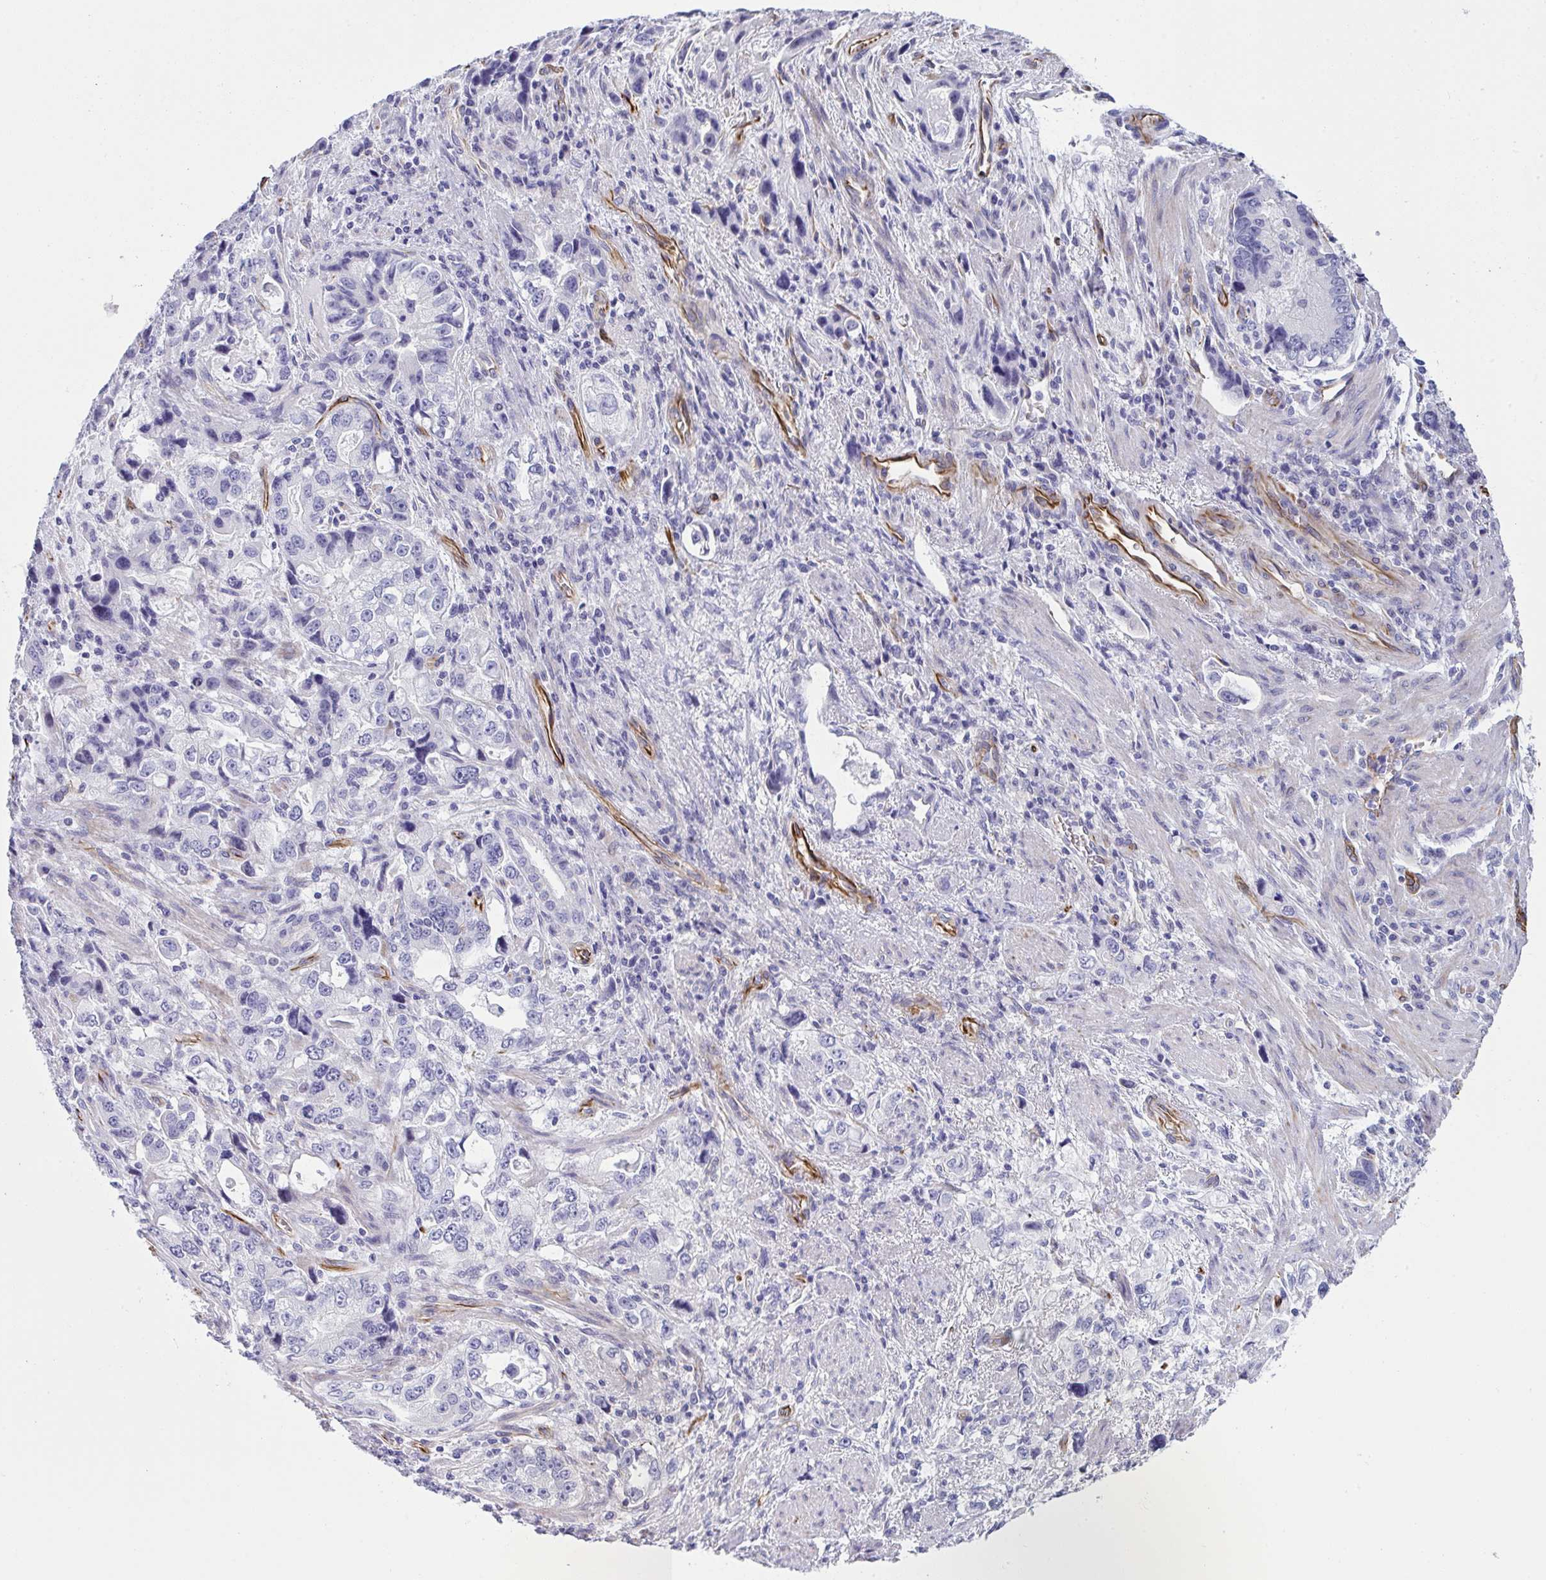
{"staining": {"intensity": "negative", "quantity": "none", "location": "none"}, "tissue": "stomach cancer", "cell_type": "Tumor cells", "image_type": "cancer", "snomed": [{"axis": "morphology", "description": "Adenocarcinoma, NOS"}, {"axis": "topography", "description": "Stomach, lower"}], "caption": "Stomach adenocarcinoma was stained to show a protein in brown. There is no significant positivity in tumor cells.", "gene": "SLC35B1", "patient": {"sex": "female", "age": 93}}